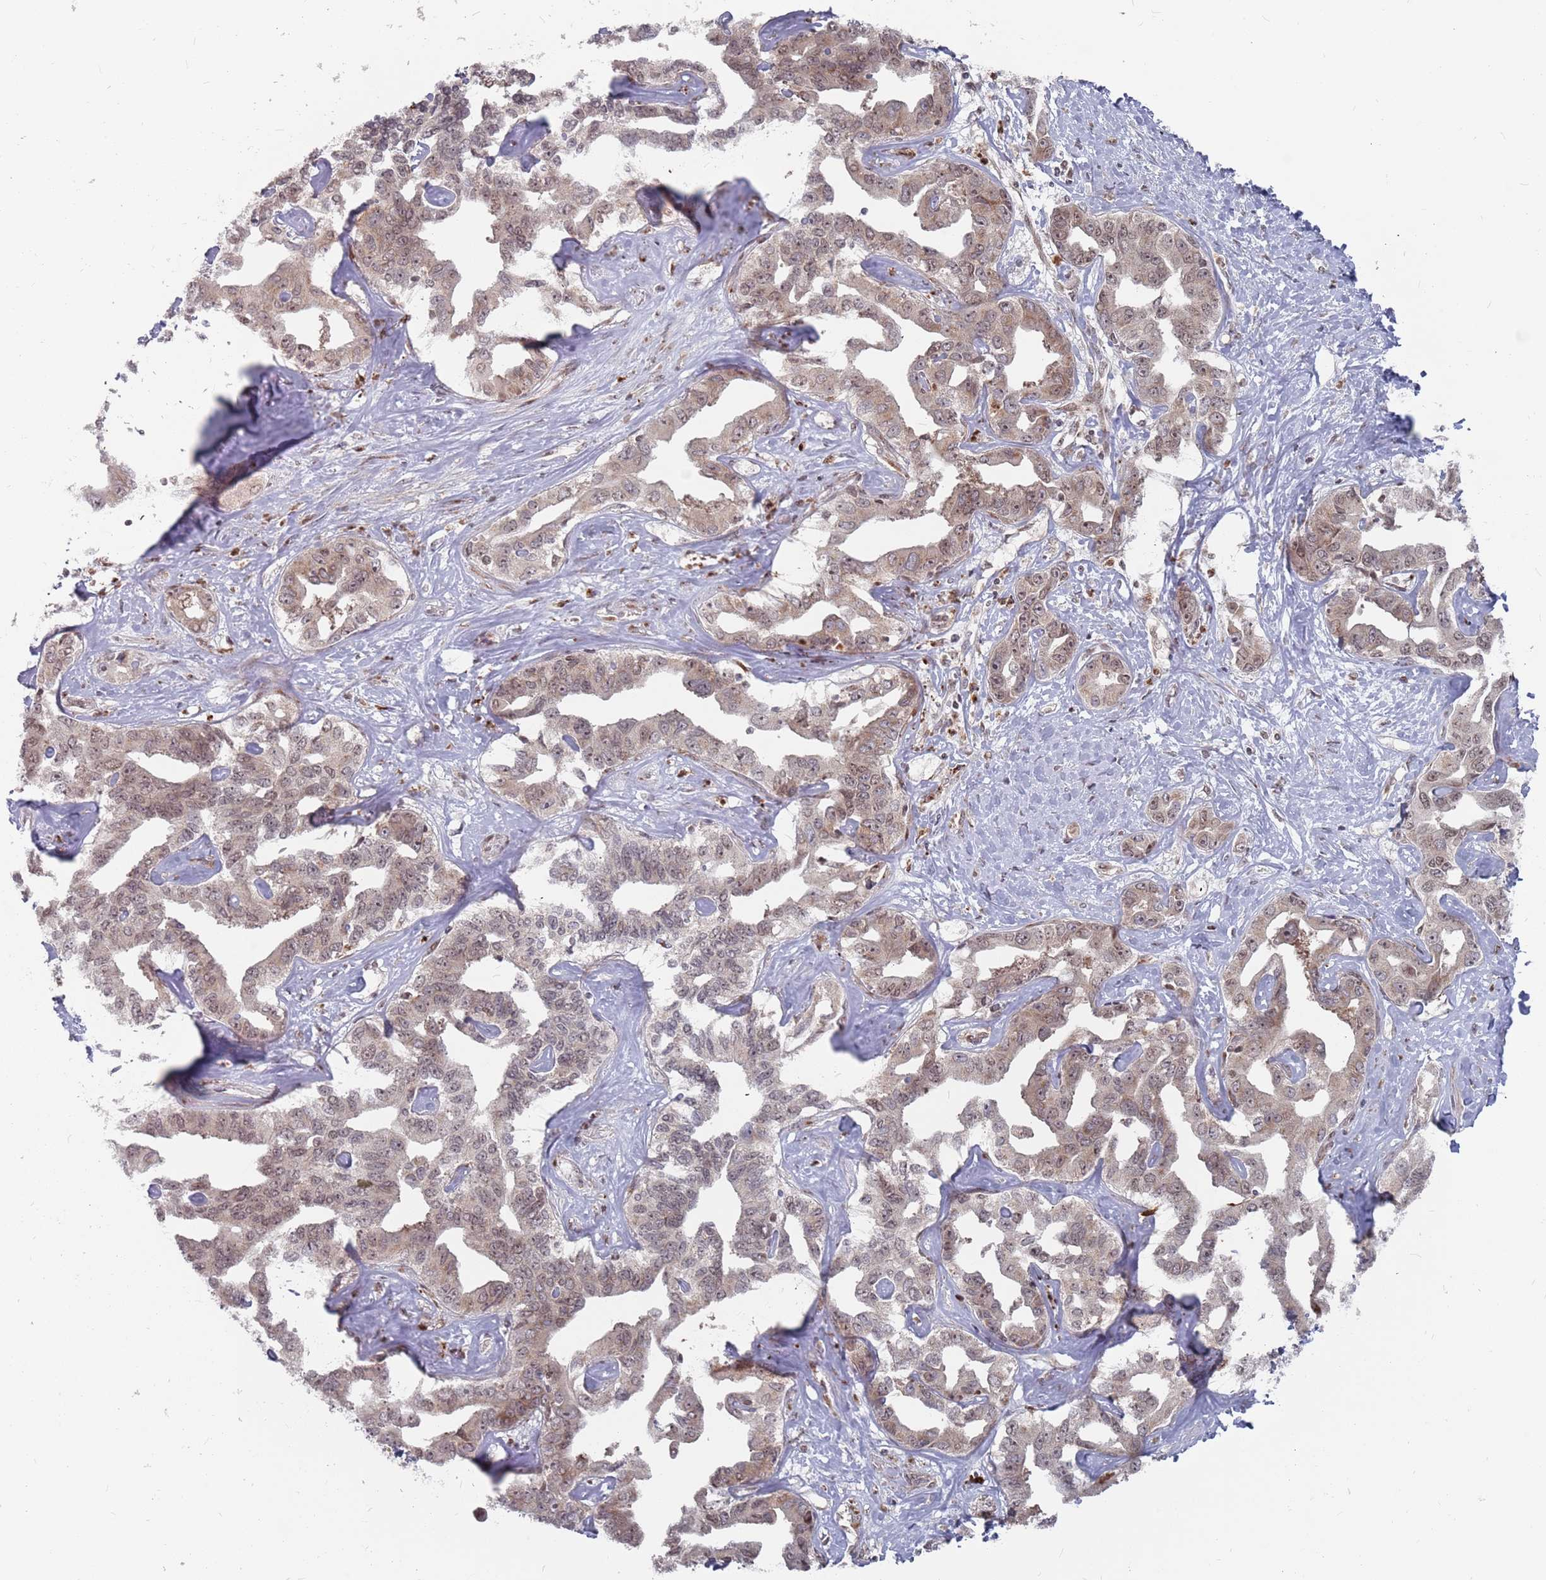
{"staining": {"intensity": "weak", "quantity": "25%-75%", "location": "cytoplasmic/membranous,nuclear"}, "tissue": "liver cancer", "cell_type": "Tumor cells", "image_type": "cancer", "snomed": [{"axis": "morphology", "description": "Cholangiocarcinoma"}, {"axis": "topography", "description": "Liver"}], "caption": "This photomicrograph shows immunohistochemistry (IHC) staining of human liver cancer (cholangiocarcinoma), with low weak cytoplasmic/membranous and nuclear expression in approximately 25%-75% of tumor cells.", "gene": "FMO4", "patient": {"sex": "male", "age": 59}}